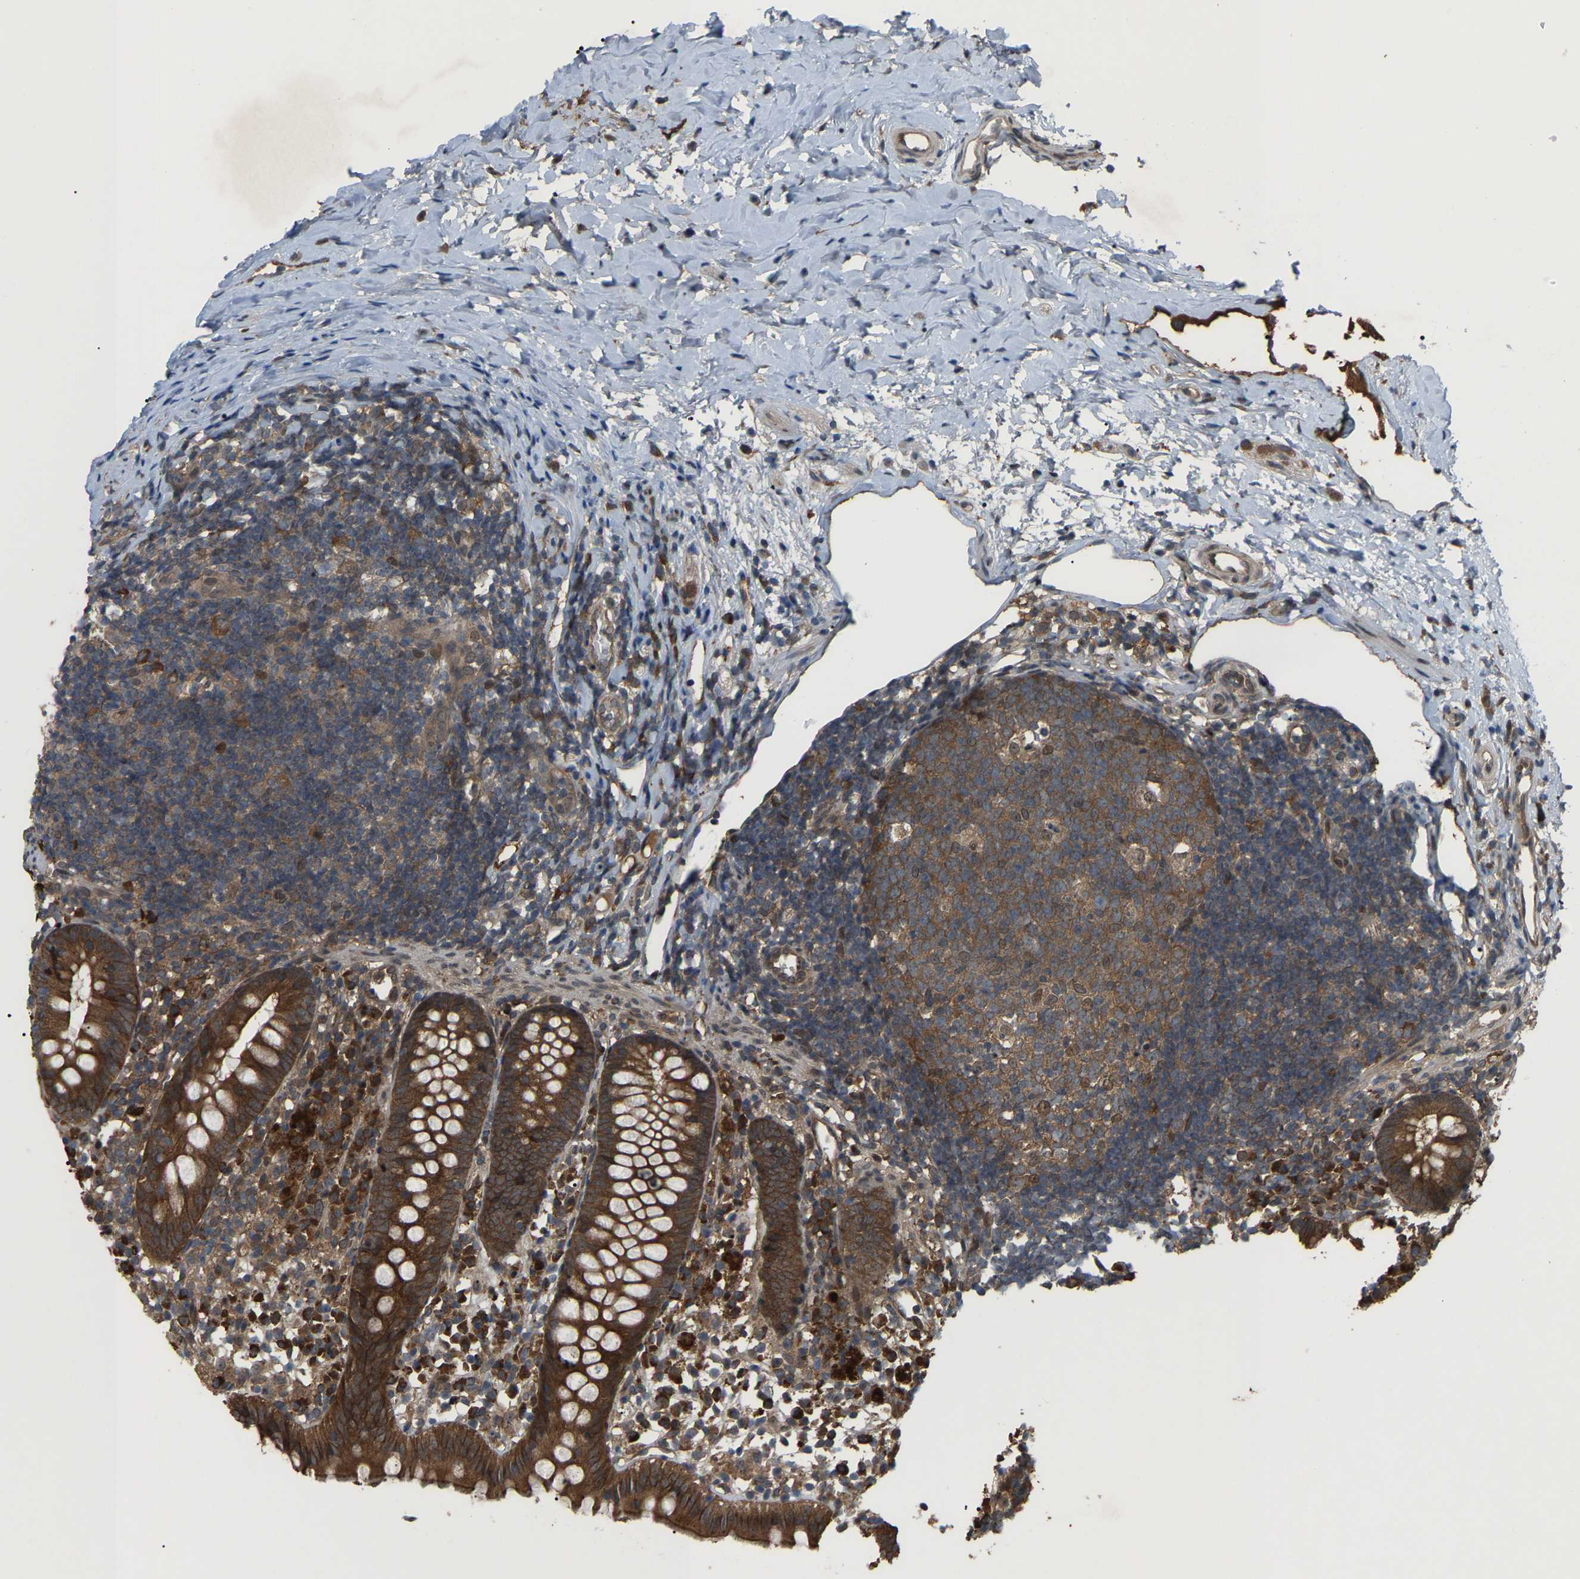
{"staining": {"intensity": "strong", "quantity": ">75%", "location": "cytoplasmic/membranous"}, "tissue": "appendix", "cell_type": "Glandular cells", "image_type": "normal", "snomed": [{"axis": "morphology", "description": "Normal tissue, NOS"}, {"axis": "topography", "description": "Appendix"}], "caption": "Immunohistochemistry micrograph of unremarkable appendix stained for a protein (brown), which displays high levels of strong cytoplasmic/membranous expression in about >75% of glandular cells.", "gene": "CROT", "patient": {"sex": "female", "age": 20}}